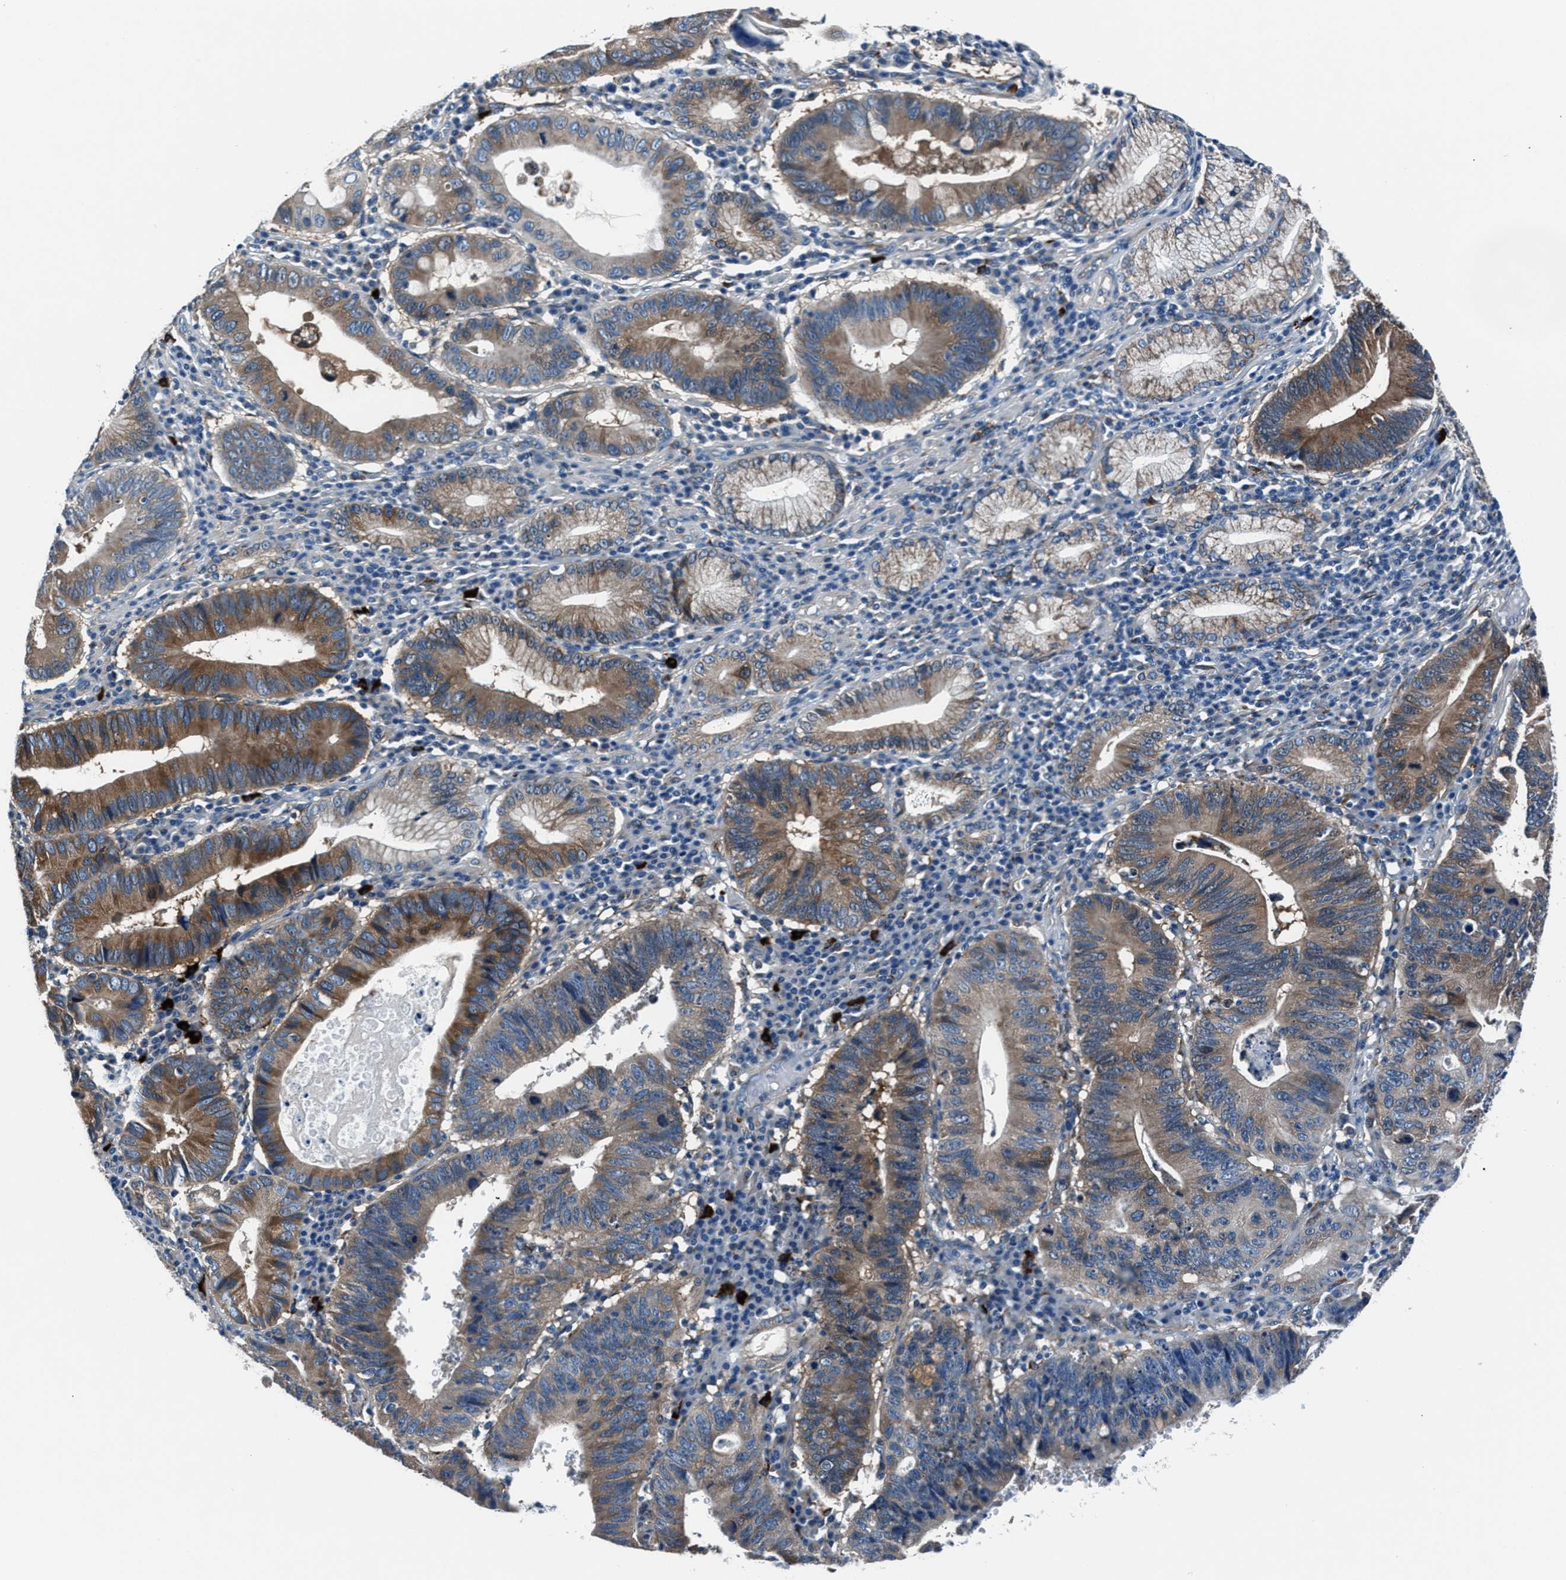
{"staining": {"intensity": "moderate", "quantity": ">75%", "location": "cytoplasmic/membranous"}, "tissue": "stomach cancer", "cell_type": "Tumor cells", "image_type": "cancer", "snomed": [{"axis": "morphology", "description": "Adenocarcinoma, NOS"}, {"axis": "topography", "description": "Stomach"}], "caption": "Immunohistochemical staining of human stomach cancer displays medium levels of moderate cytoplasmic/membranous protein positivity in about >75% of tumor cells. (DAB IHC, brown staining for protein, blue staining for nuclei).", "gene": "PRTFDC1", "patient": {"sex": "male", "age": 59}}